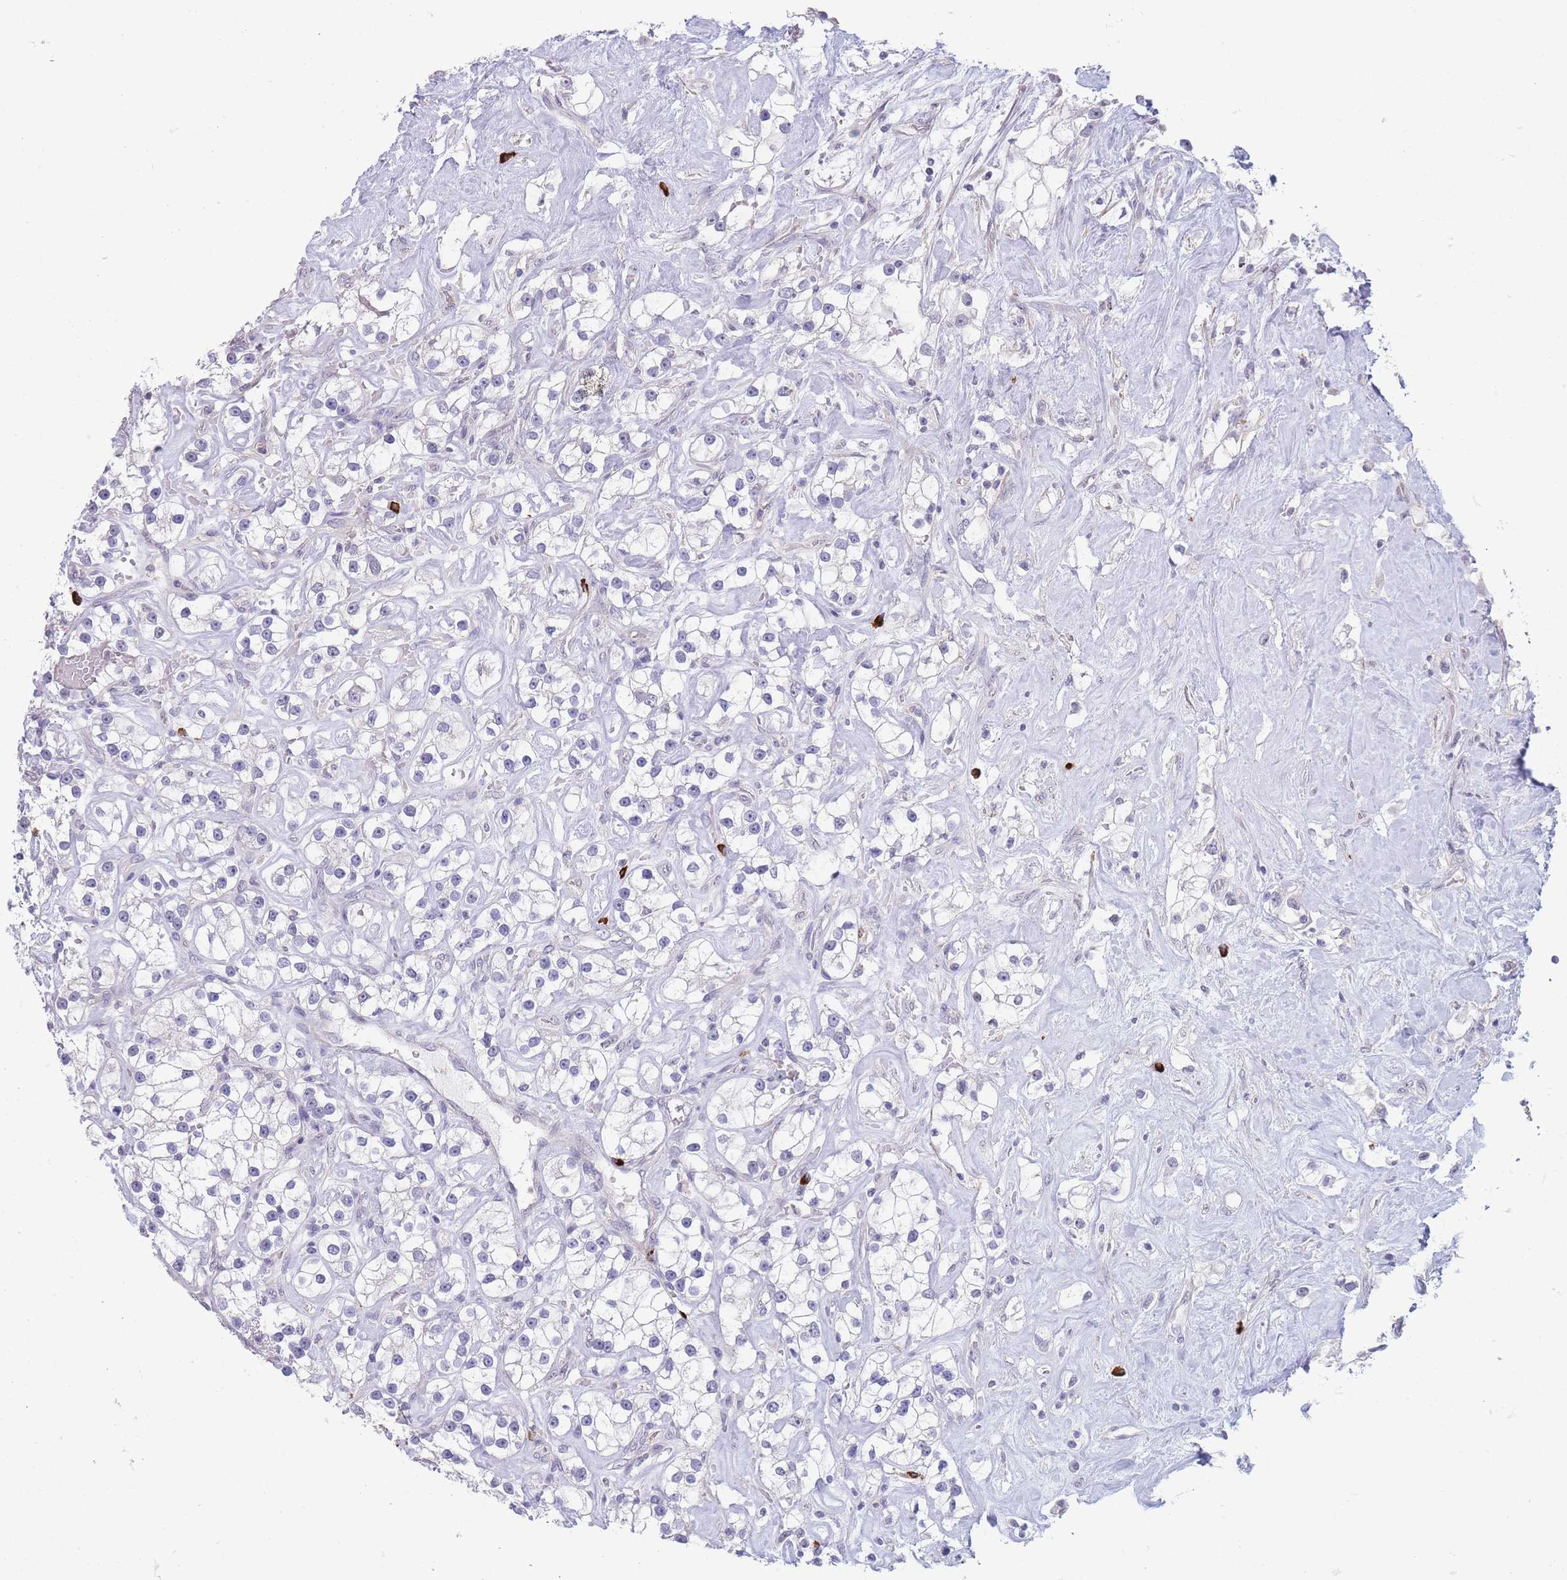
{"staining": {"intensity": "negative", "quantity": "none", "location": "none"}, "tissue": "renal cancer", "cell_type": "Tumor cells", "image_type": "cancer", "snomed": [{"axis": "morphology", "description": "Adenocarcinoma, NOS"}, {"axis": "topography", "description": "Kidney"}], "caption": "The histopathology image exhibits no significant positivity in tumor cells of renal cancer (adenocarcinoma). The staining was performed using DAB (3,3'-diaminobenzidine) to visualize the protein expression in brown, while the nuclei were stained in blue with hematoxylin (Magnification: 20x).", "gene": "ASAP3", "patient": {"sex": "male", "age": 77}}